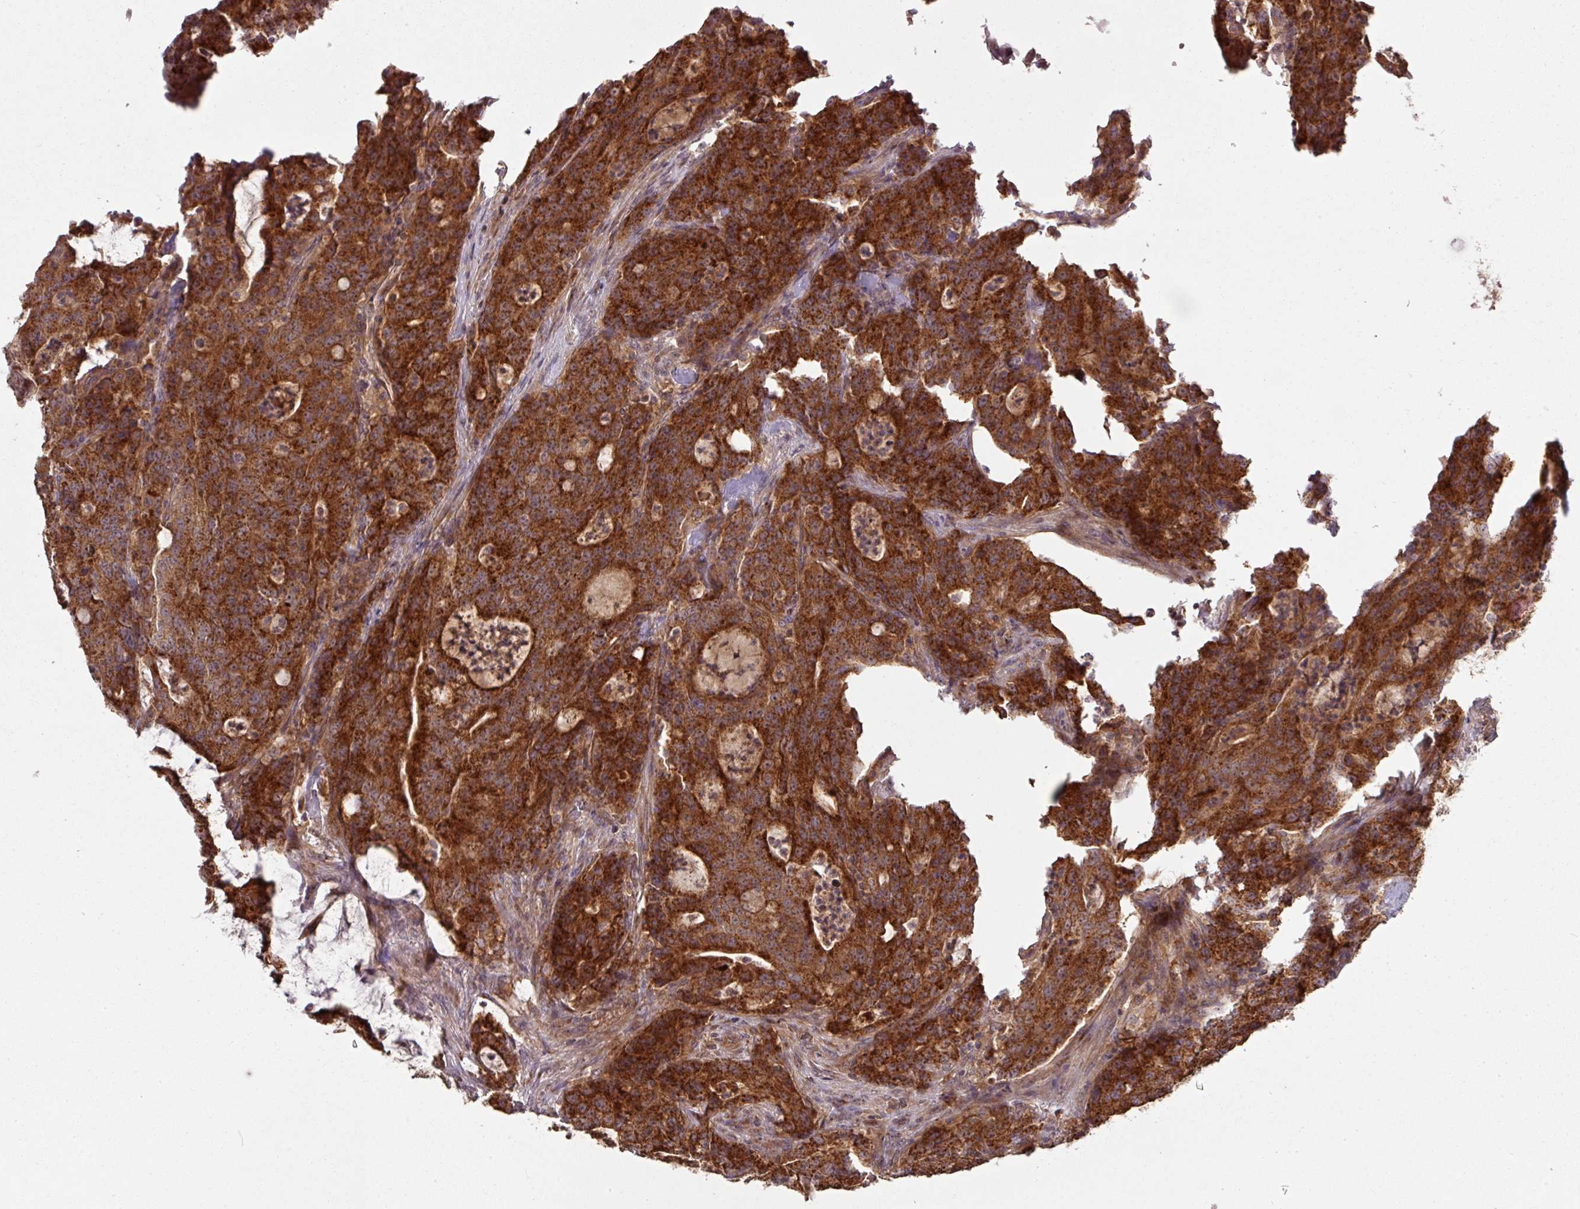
{"staining": {"intensity": "strong", "quantity": ">75%", "location": "cytoplasmic/membranous"}, "tissue": "colorectal cancer", "cell_type": "Tumor cells", "image_type": "cancer", "snomed": [{"axis": "morphology", "description": "Adenocarcinoma, NOS"}, {"axis": "topography", "description": "Colon"}], "caption": "This is a photomicrograph of immunohistochemistry staining of colorectal cancer (adenocarcinoma), which shows strong expression in the cytoplasmic/membranous of tumor cells.", "gene": "MRRF", "patient": {"sex": "male", "age": 83}}